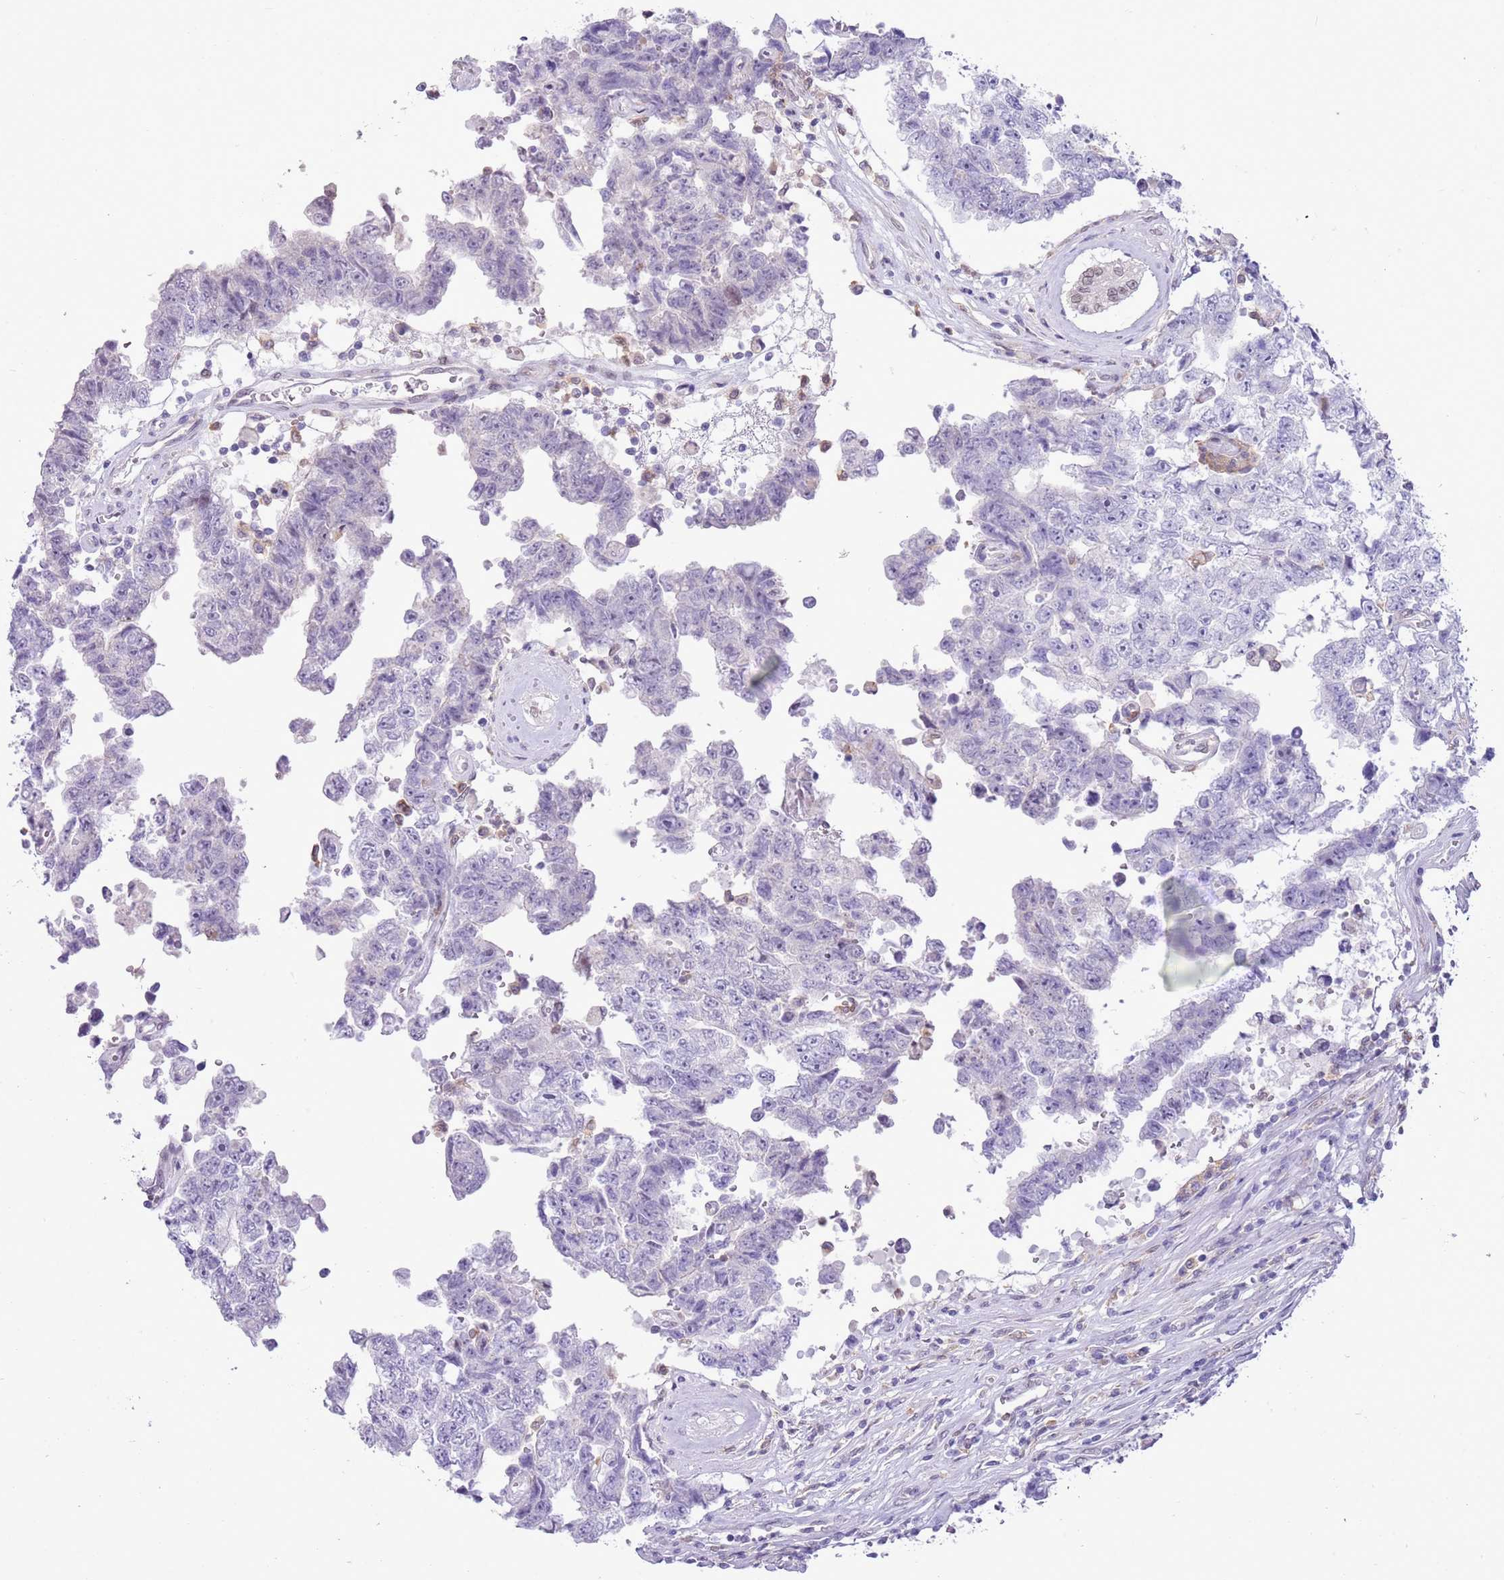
{"staining": {"intensity": "negative", "quantity": "none", "location": "none"}, "tissue": "testis cancer", "cell_type": "Tumor cells", "image_type": "cancer", "snomed": [{"axis": "morphology", "description": "Normal tissue, NOS"}, {"axis": "morphology", "description": "Carcinoma, Embryonal, NOS"}, {"axis": "topography", "description": "Testis"}, {"axis": "topography", "description": "Epididymis"}], "caption": "This photomicrograph is of testis embryonal carcinoma stained with immunohistochemistry (IHC) to label a protein in brown with the nuclei are counter-stained blue. There is no expression in tumor cells.", "gene": "PPP1R17", "patient": {"sex": "male", "age": 25}}